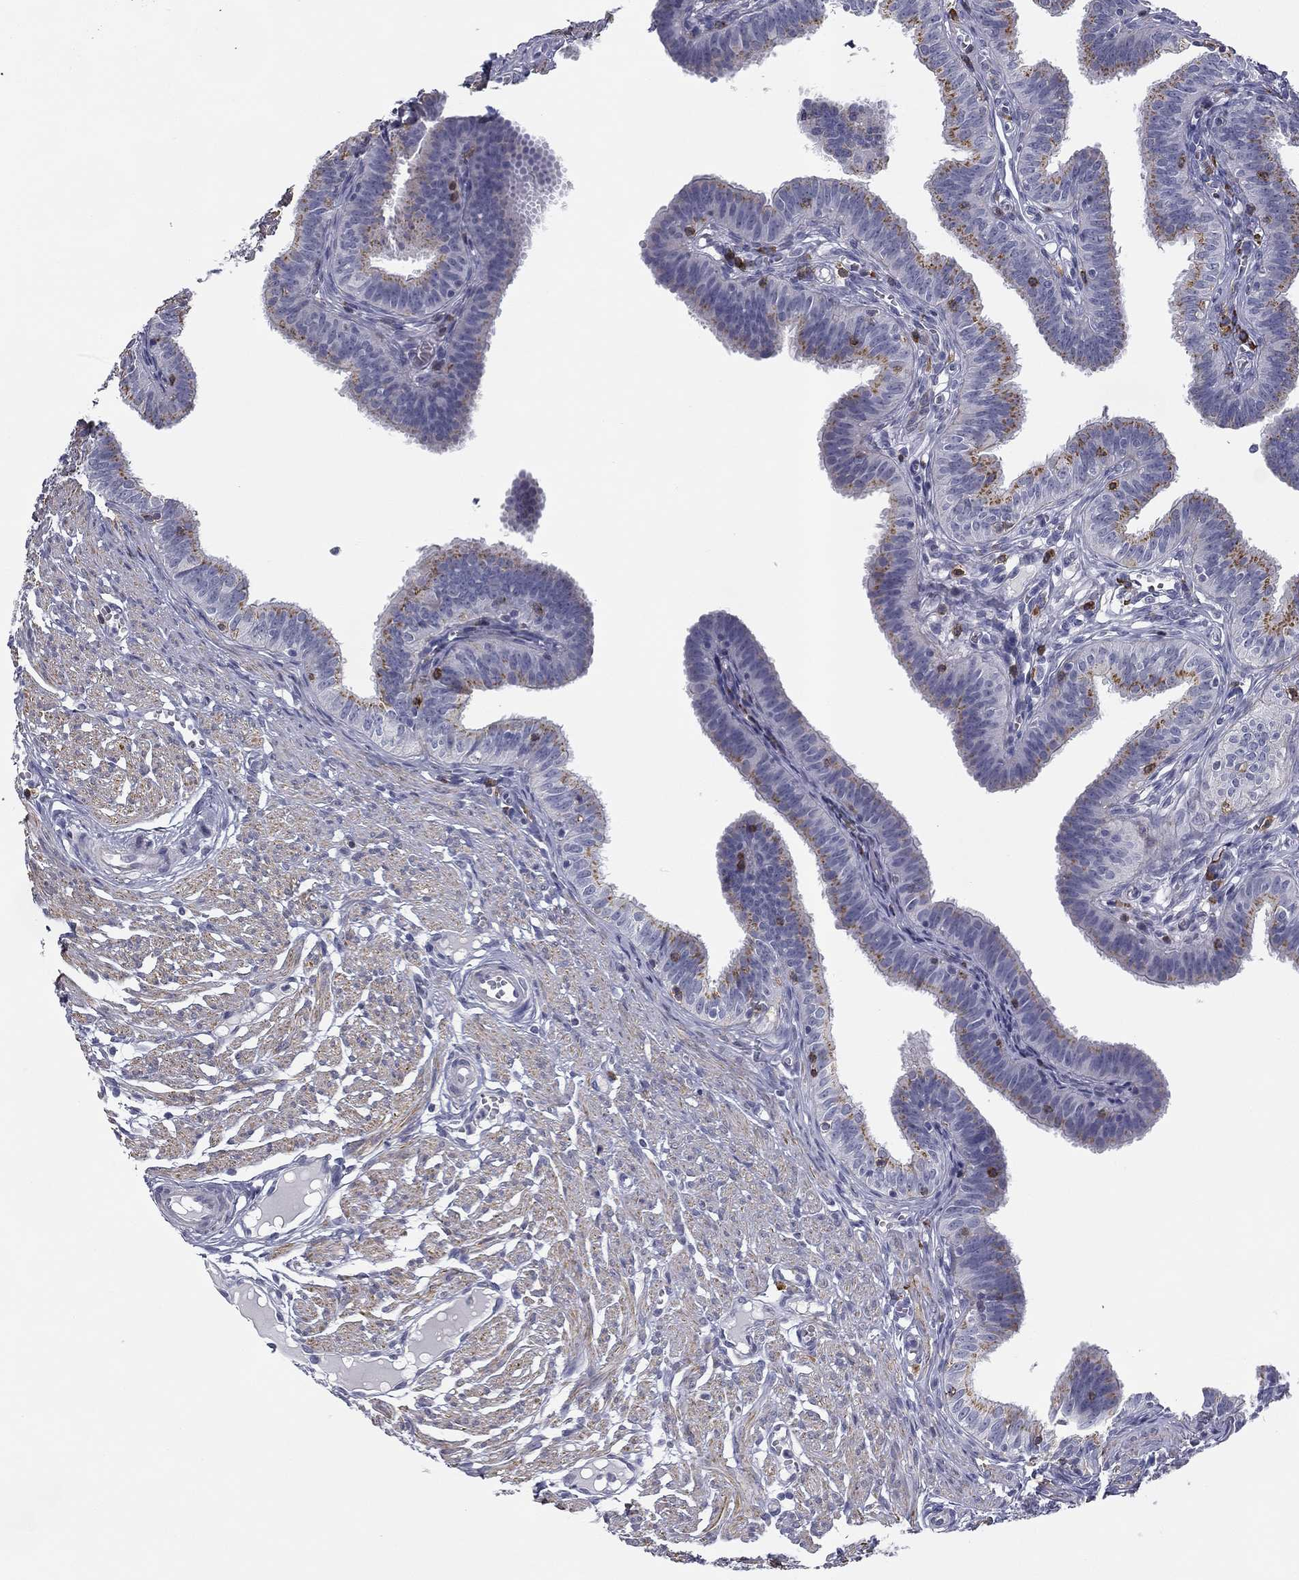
{"staining": {"intensity": "weak", "quantity": "<25%", "location": "cytoplasmic/membranous"}, "tissue": "fallopian tube", "cell_type": "Glandular cells", "image_type": "normal", "snomed": [{"axis": "morphology", "description": "Normal tissue, NOS"}, {"axis": "topography", "description": "Fallopian tube"}], "caption": "A micrograph of fallopian tube stained for a protein exhibits no brown staining in glandular cells. (DAB IHC visualized using brightfield microscopy, high magnification).", "gene": "TRAT1", "patient": {"sex": "female", "age": 25}}